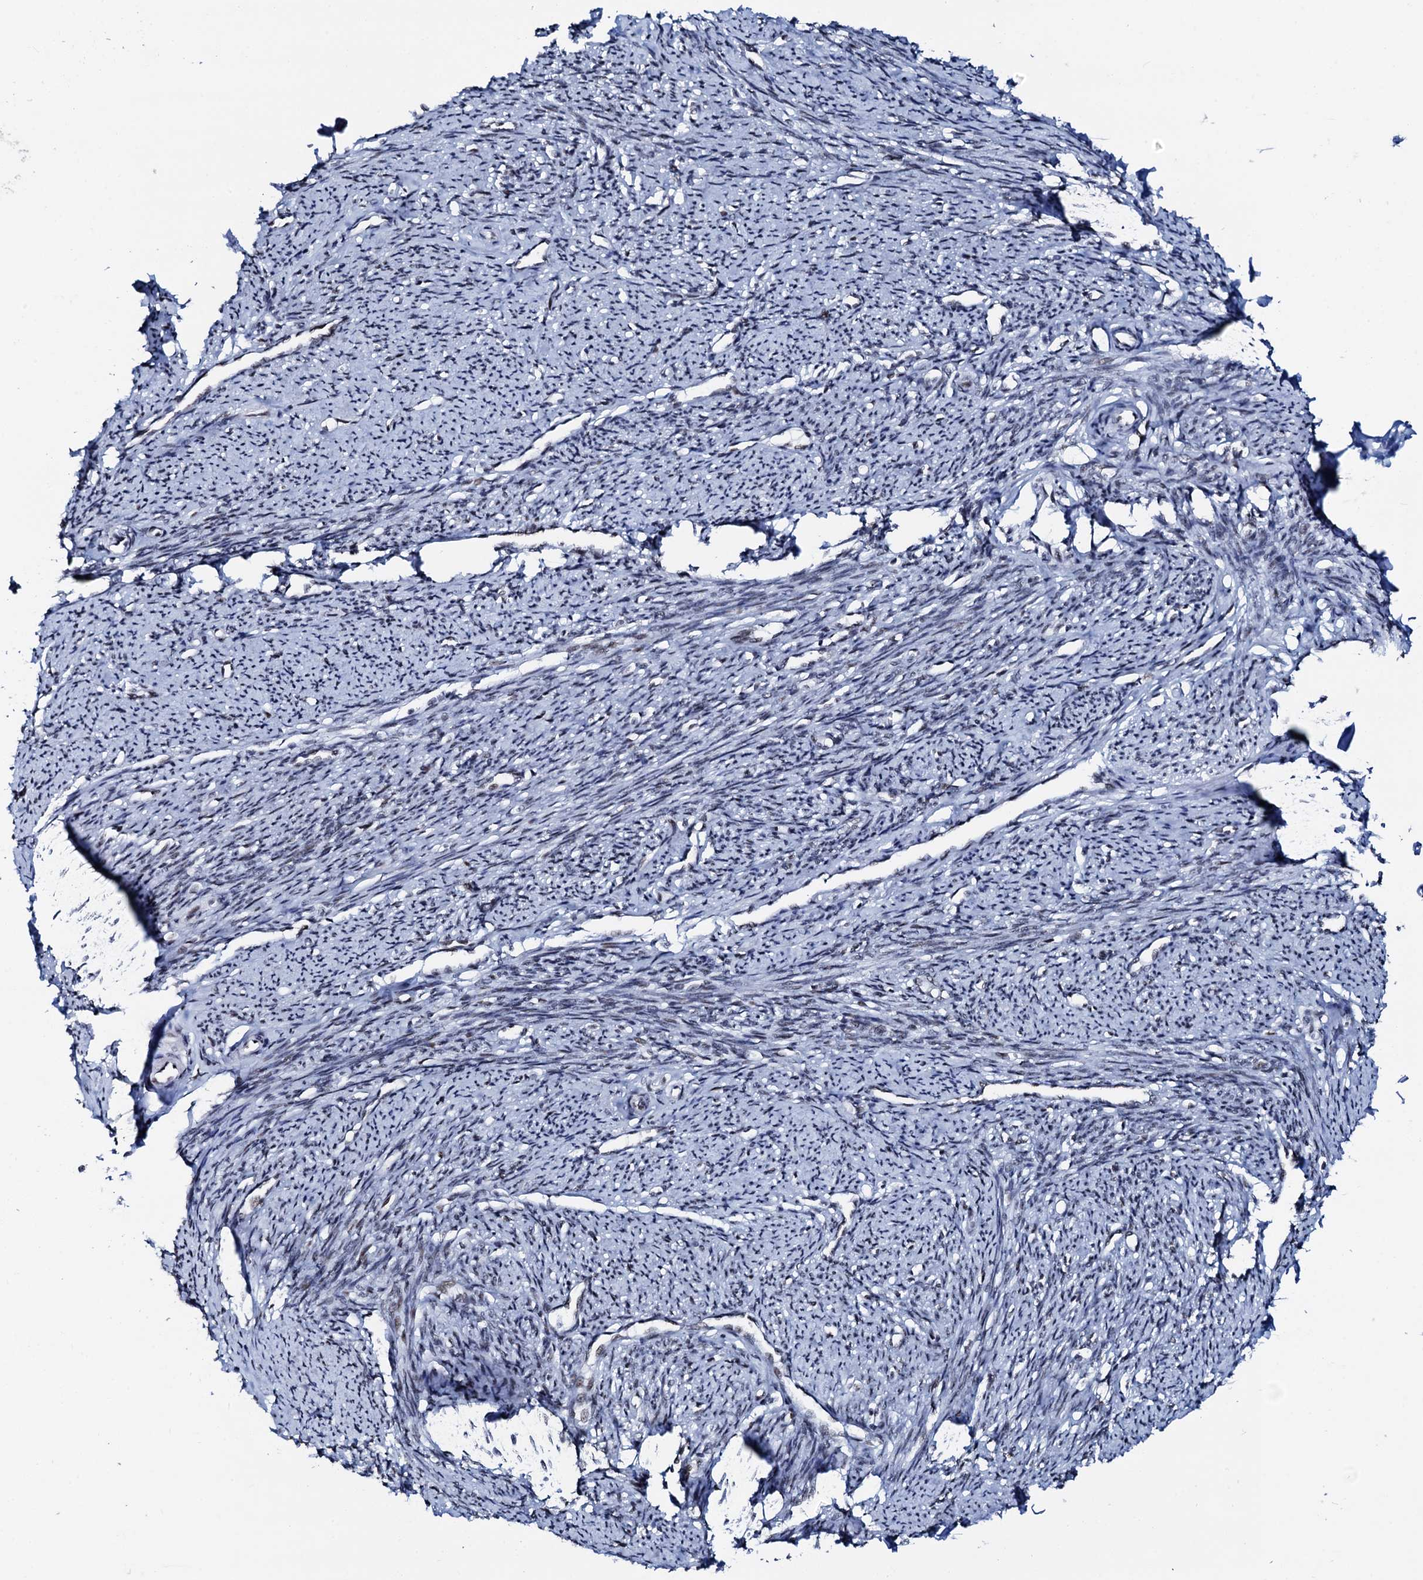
{"staining": {"intensity": "moderate", "quantity": "25%-75%", "location": "nuclear"}, "tissue": "smooth muscle", "cell_type": "Smooth muscle cells", "image_type": "normal", "snomed": [{"axis": "morphology", "description": "Normal tissue, NOS"}, {"axis": "topography", "description": "Smooth muscle"}, {"axis": "topography", "description": "Uterus"}], "caption": "Protein expression by immunohistochemistry reveals moderate nuclear staining in about 25%-75% of smooth muscle cells in normal smooth muscle.", "gene": "NKAPD1", "patient": {"sex": "female", "age": 59}}